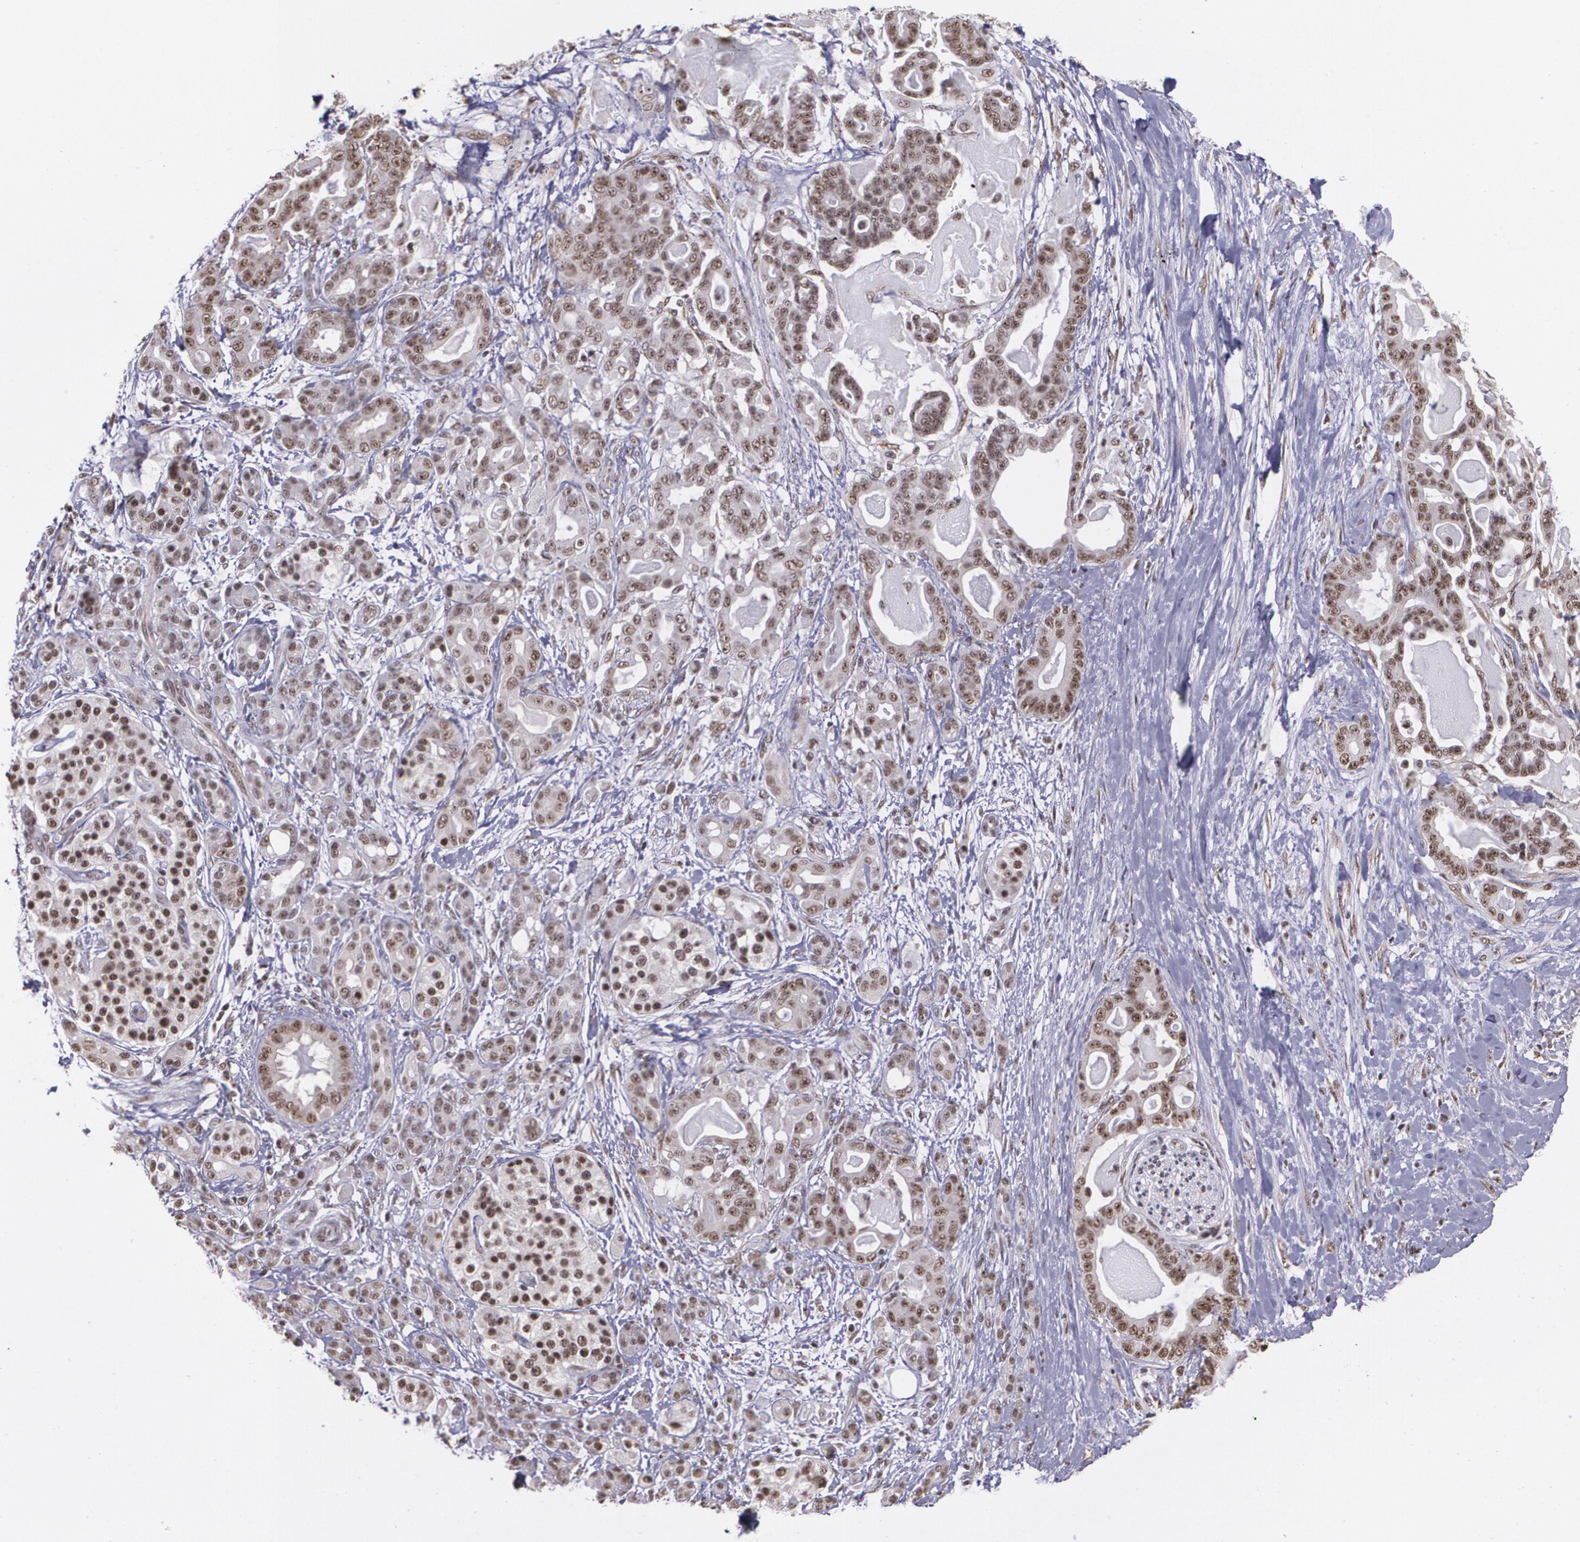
{"staining": {"intensity": "moderate", "quantity": ">75%", "location": "nuclear"}, "tissue": "pancreatic cancer", "cell_type": "Tumor cells", "image_type": "cancer", "snomed": [{"axis": "morphology", "description": "Adenocarcinoma, NOS"}, {"axis": "topography", "description": "Pancreas"}], "caption": "Immunohistochemistry image of neoplastic tissue: human pancreatic cancer stained using IHC shows medium levels of moderate protein expression localized specifically in the nuclear of tumor cells, appearing as a nuclear brown color.", "gene": "C6orf15", "patient": {"sex": "male", "age": 63}}